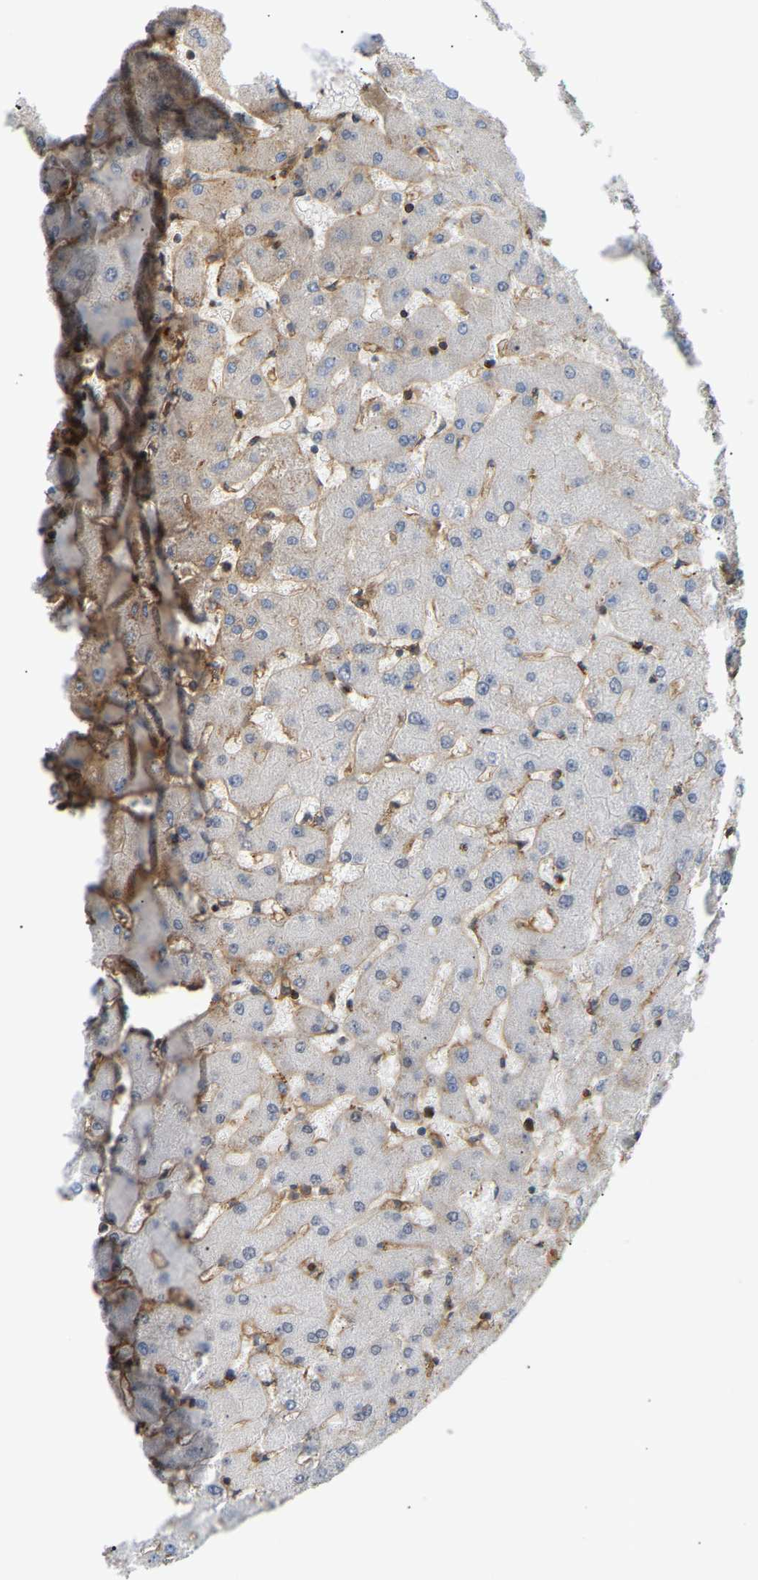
{"staining": {"intensity": "negative", "quantity": "none", "location": "none"}, "tissue": "liver", "cell_type": "Cholangiocytes", "image_type": "normal", "snomed": [{"axis": "morphology", "description": "Normal tissue, NOS"}, {"axis": "topography", "description": "Liver"}], "caption": "This is an immunohistochemistry (IHC) histopathology image of normal human liver. There is no positivity in cholangiocytes.", "gene": "PLCG2", "patient": {"sex": "female", "age": 63}}